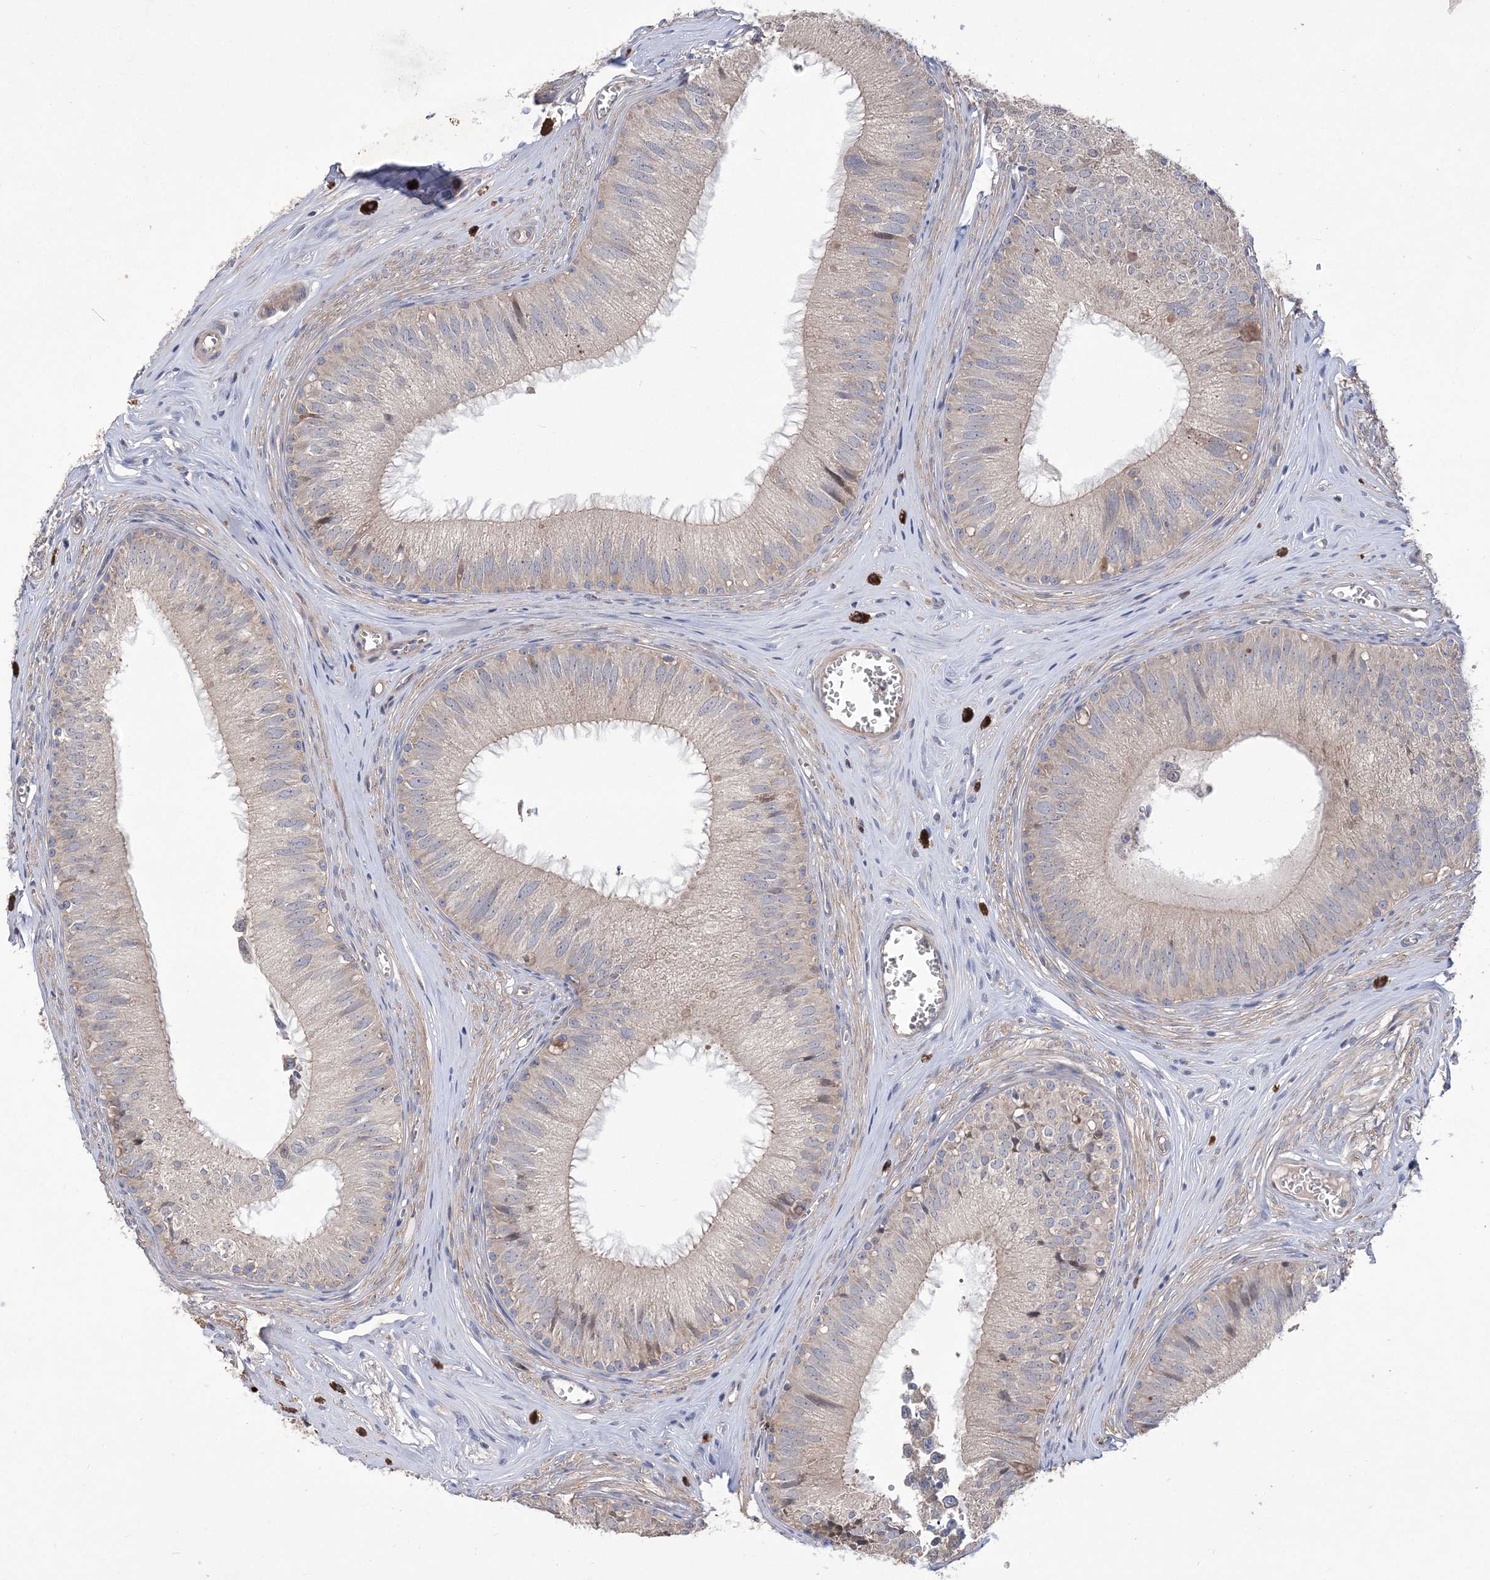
{"staining": {"intensity": "moderate", "quantity": "<25%", "location": "cytoplasmic/membranous"}, "tissue": "epididymis", "cell_type": "Glandular cells", "image_type": "normal", "snomed": [{"axis": "morphology", "description": "Normal tissue, NOS"}, {"axis": "topography", "description": "Epididymis"}], "caption": "Epididymis stained with DAB (3,3'-diaminobenzidine) immunohistochemistry (IHC) exhibits low levels of moderate cytoplasmic/membranous expression in approximately <25% of glandular cells. (brown staining indicates protein expression, while blue staining denotes nuclei).", "gene": "MTRF1L", "patient": {"sex": "male", "age": 36}}